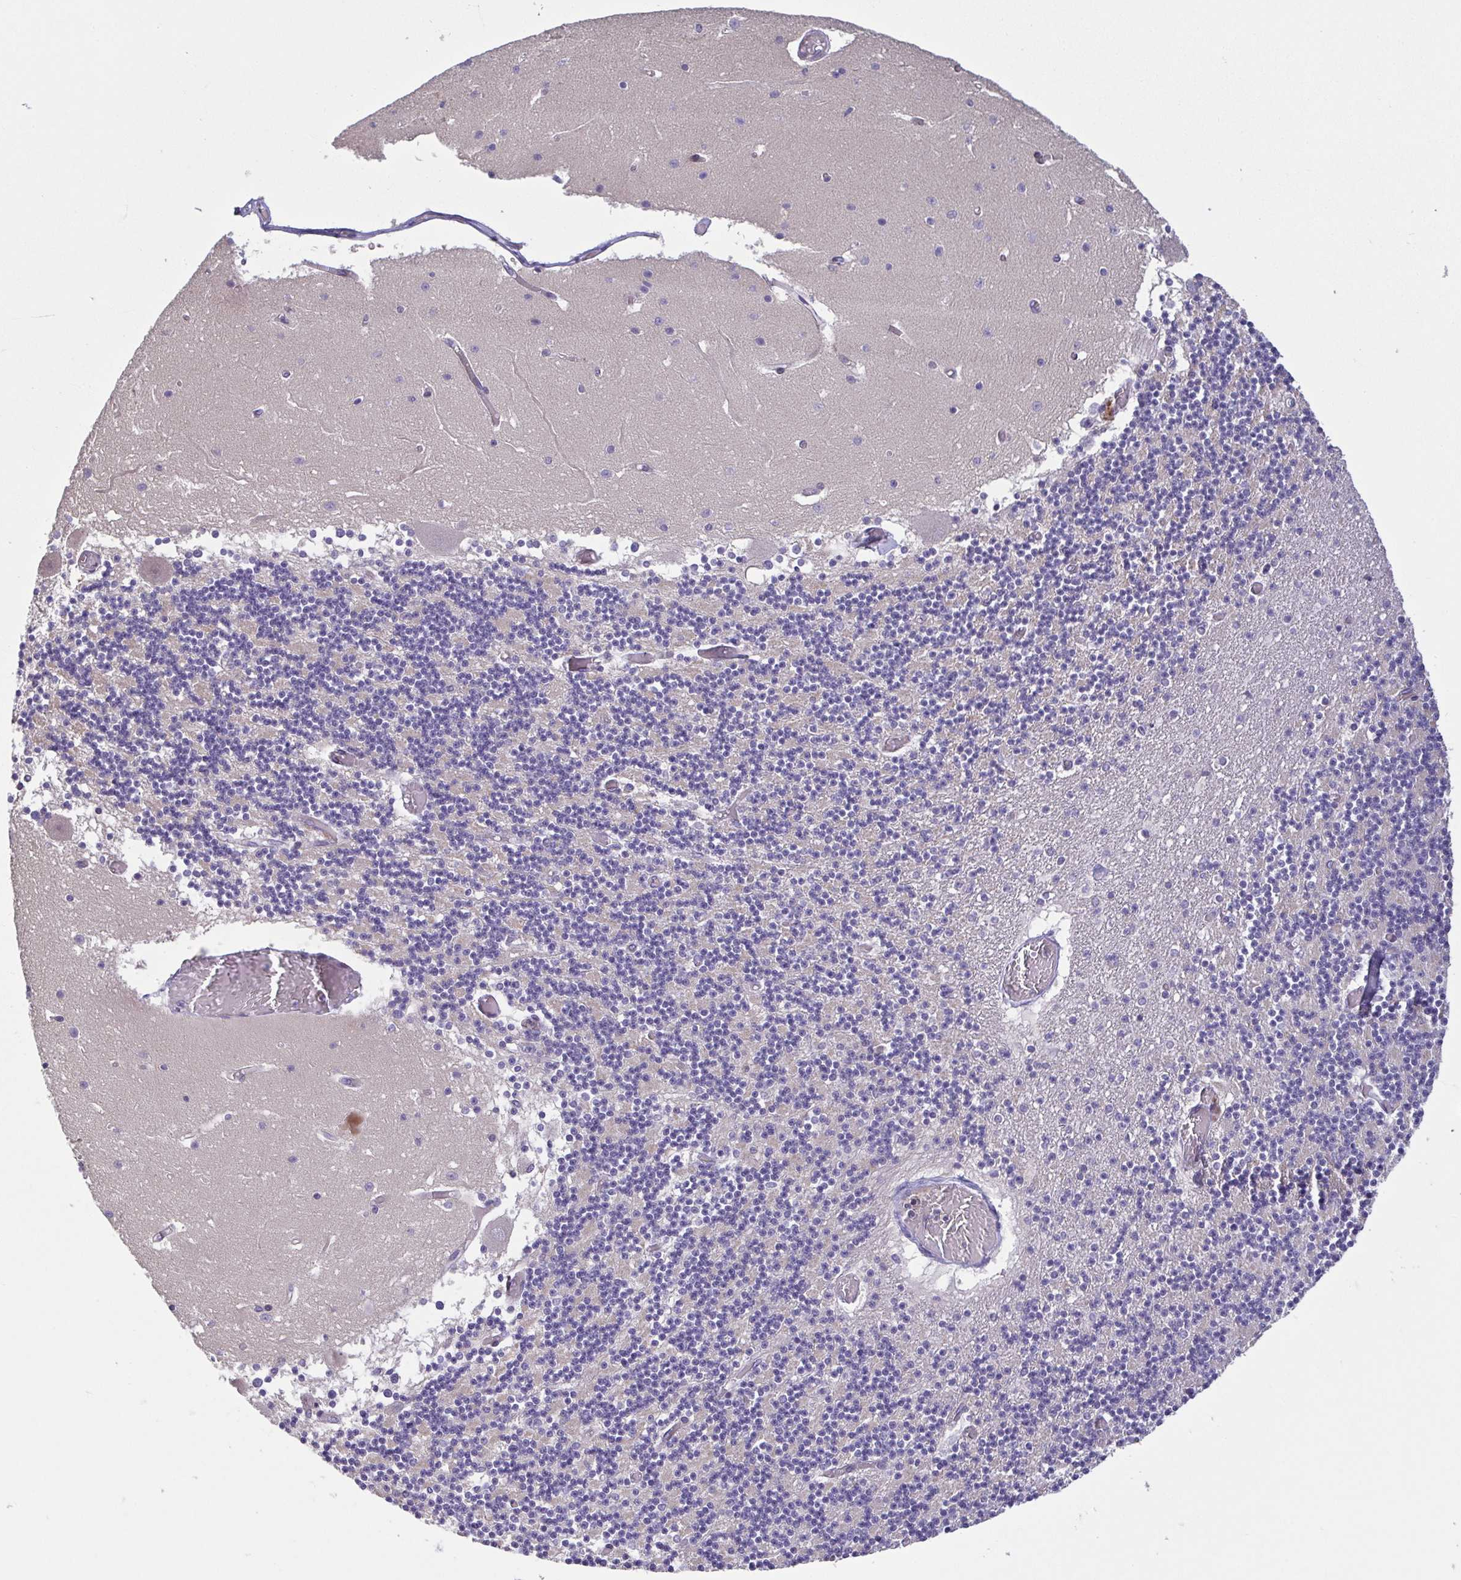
{"staining": {"intensity": "negative", "quantity": "none", "location": "none"}, "tissue": "cerebellum", "cell_type": "Cells in granular layer", "image_type": "normal", "snomed": [{"axis": "morphology", "description": "Normal tissue, NOS"}, {"axis": "topography", "description": "Cerebellum"}], "caption": "Cerebellum was stained to show a protein in brown. There is no significant positivity in cells in granular layer. (DAB (3,3'-diaminobenzidine) immunohistochemistry (IHC), high magnification).", "gene": "OSBPL7", "patient": {"sex": "female", "age": 28}}